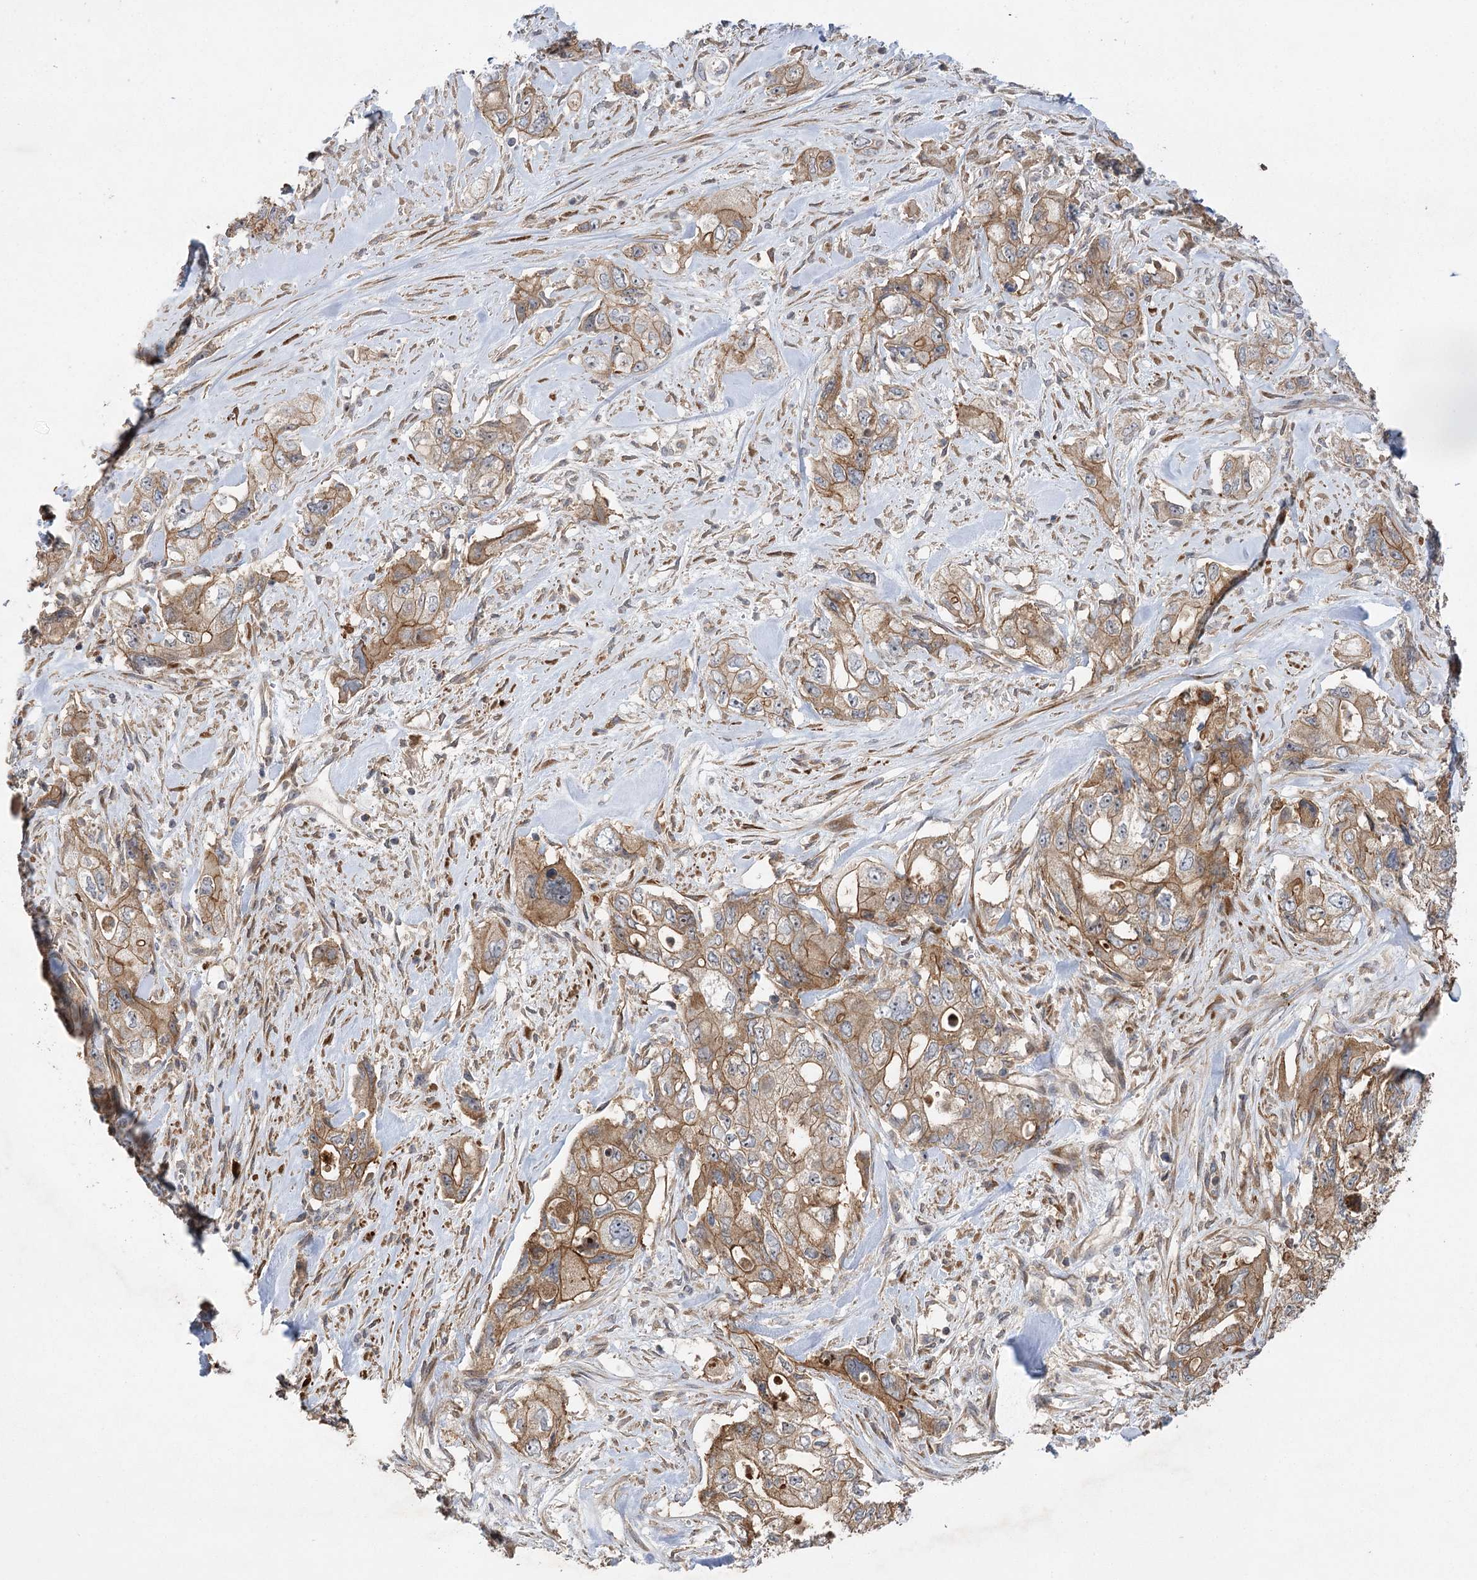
{"staining": {"intensity": "moderate", "quantity": ">75%", "location": "cytoplasmic/membranous"}, "tissue": "pancreatic cancer", "cell_type": "Tumor cells", "image_type": "cancer", "snomed": [{"axis": "morphology", "description": "Adenocarcinoma, NOS"}, {"axis": "topography", "description": "Pancreas"}], "caption": "A brown stain highlights moderate cytoplasmic/membranous positivity of a protein in adenocarcinoma (pancreatic) tumor cells.", "gene": "KCNN2", "patient": {"sex": "female", "age": 73}}